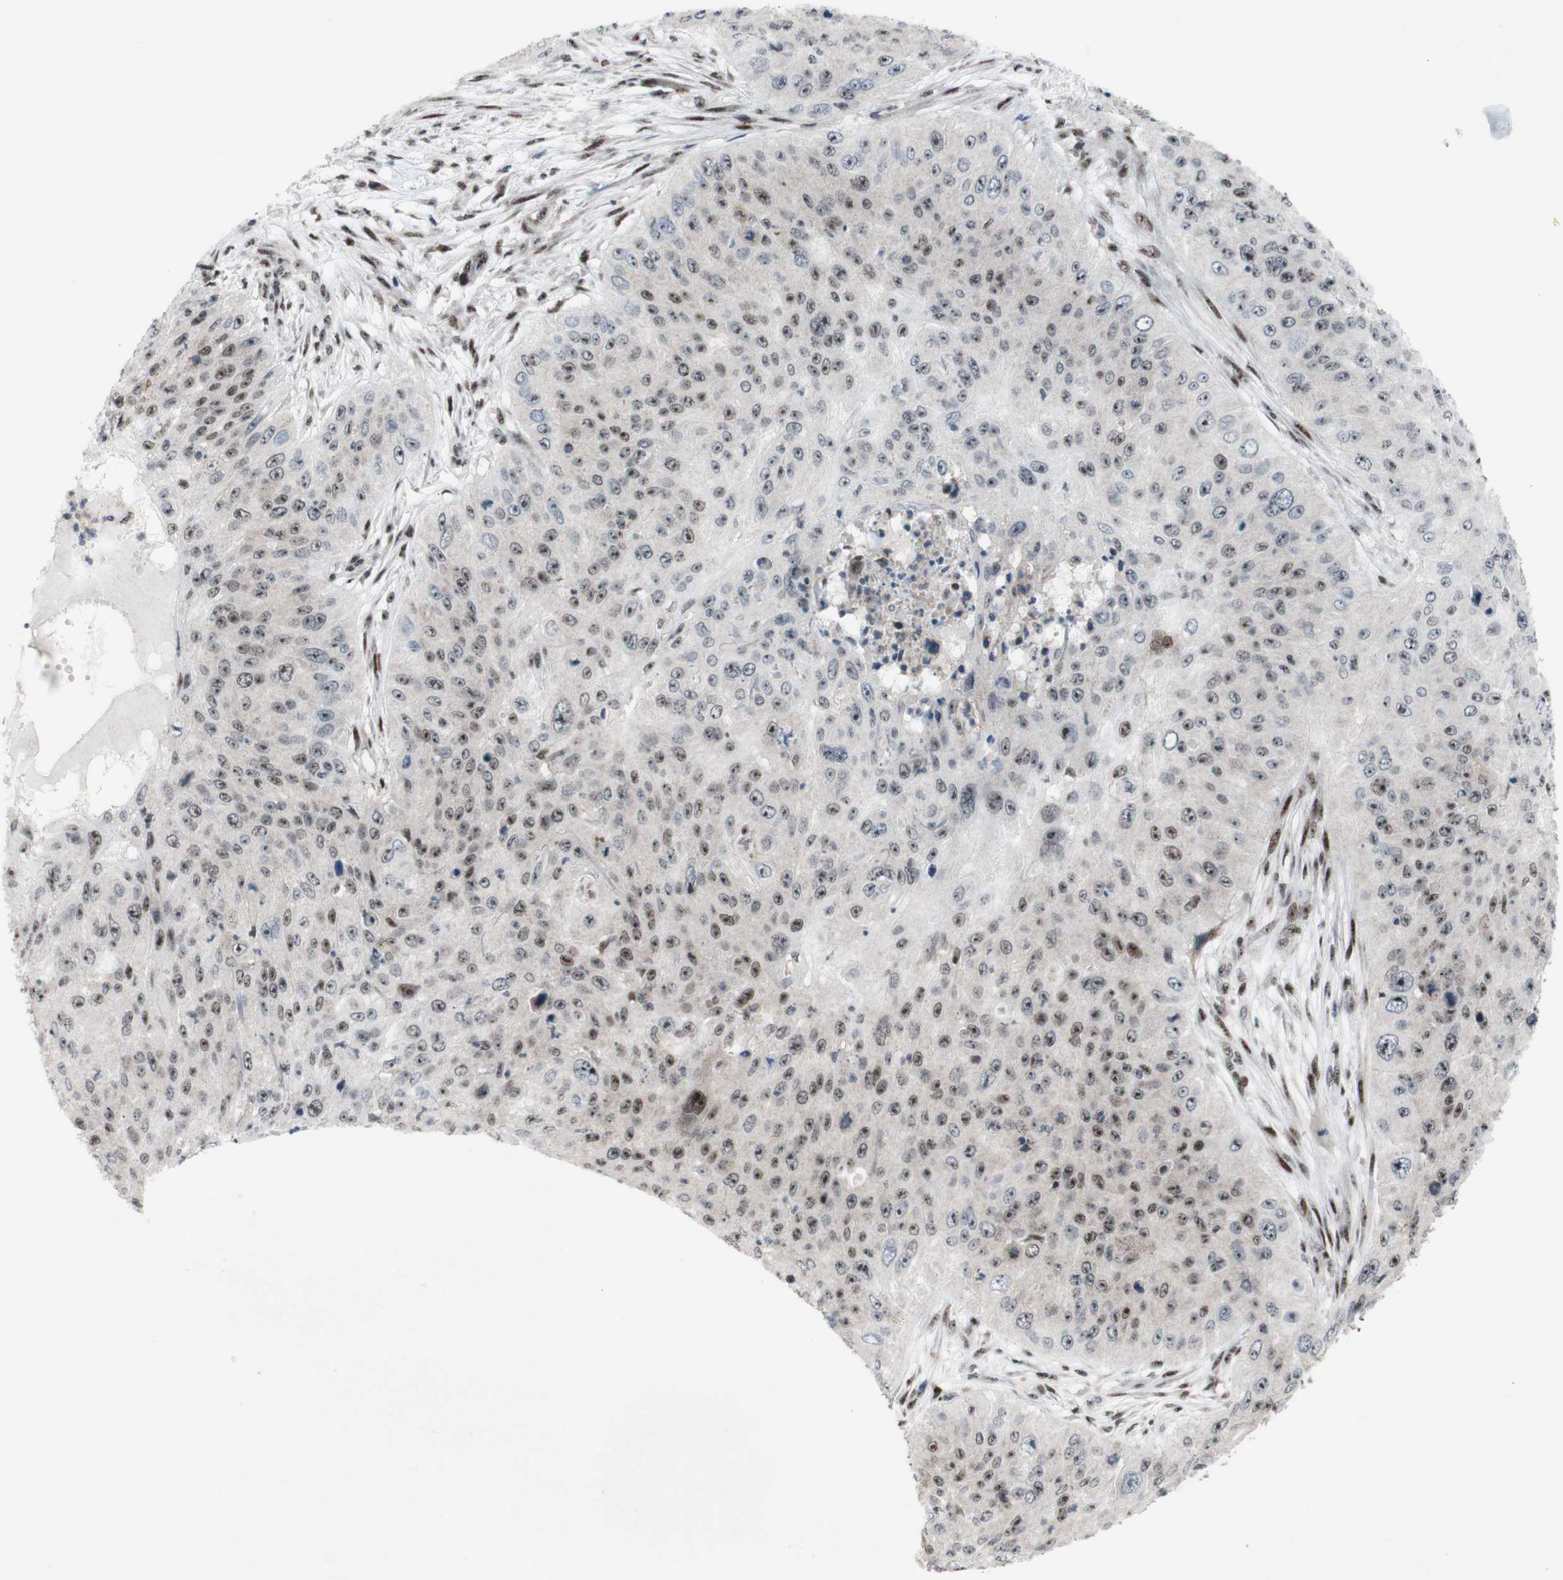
{"staining": {"intensity": "moderate", "quantity": "25%-75%", "location": "nuclear"}, "tissue": "skin cancer", "cell_type": "Tumor cells", "image_type": "cancer", "snomed": [{"axis": "morphology", "description": "Squamous cell carcinoma, NOS"}, {"axis": "topography", "description": "Skin"}], "caption": "This photomicrograph displays immunohistochemistry (IHC) staining of skin cancer (squamous cell carcinoma), with medium moderate nuclear expression in approximately 25%-75% of tumor cells.", "gene": "POLR1A", "patient": {"sex": "female", "age": 80}}